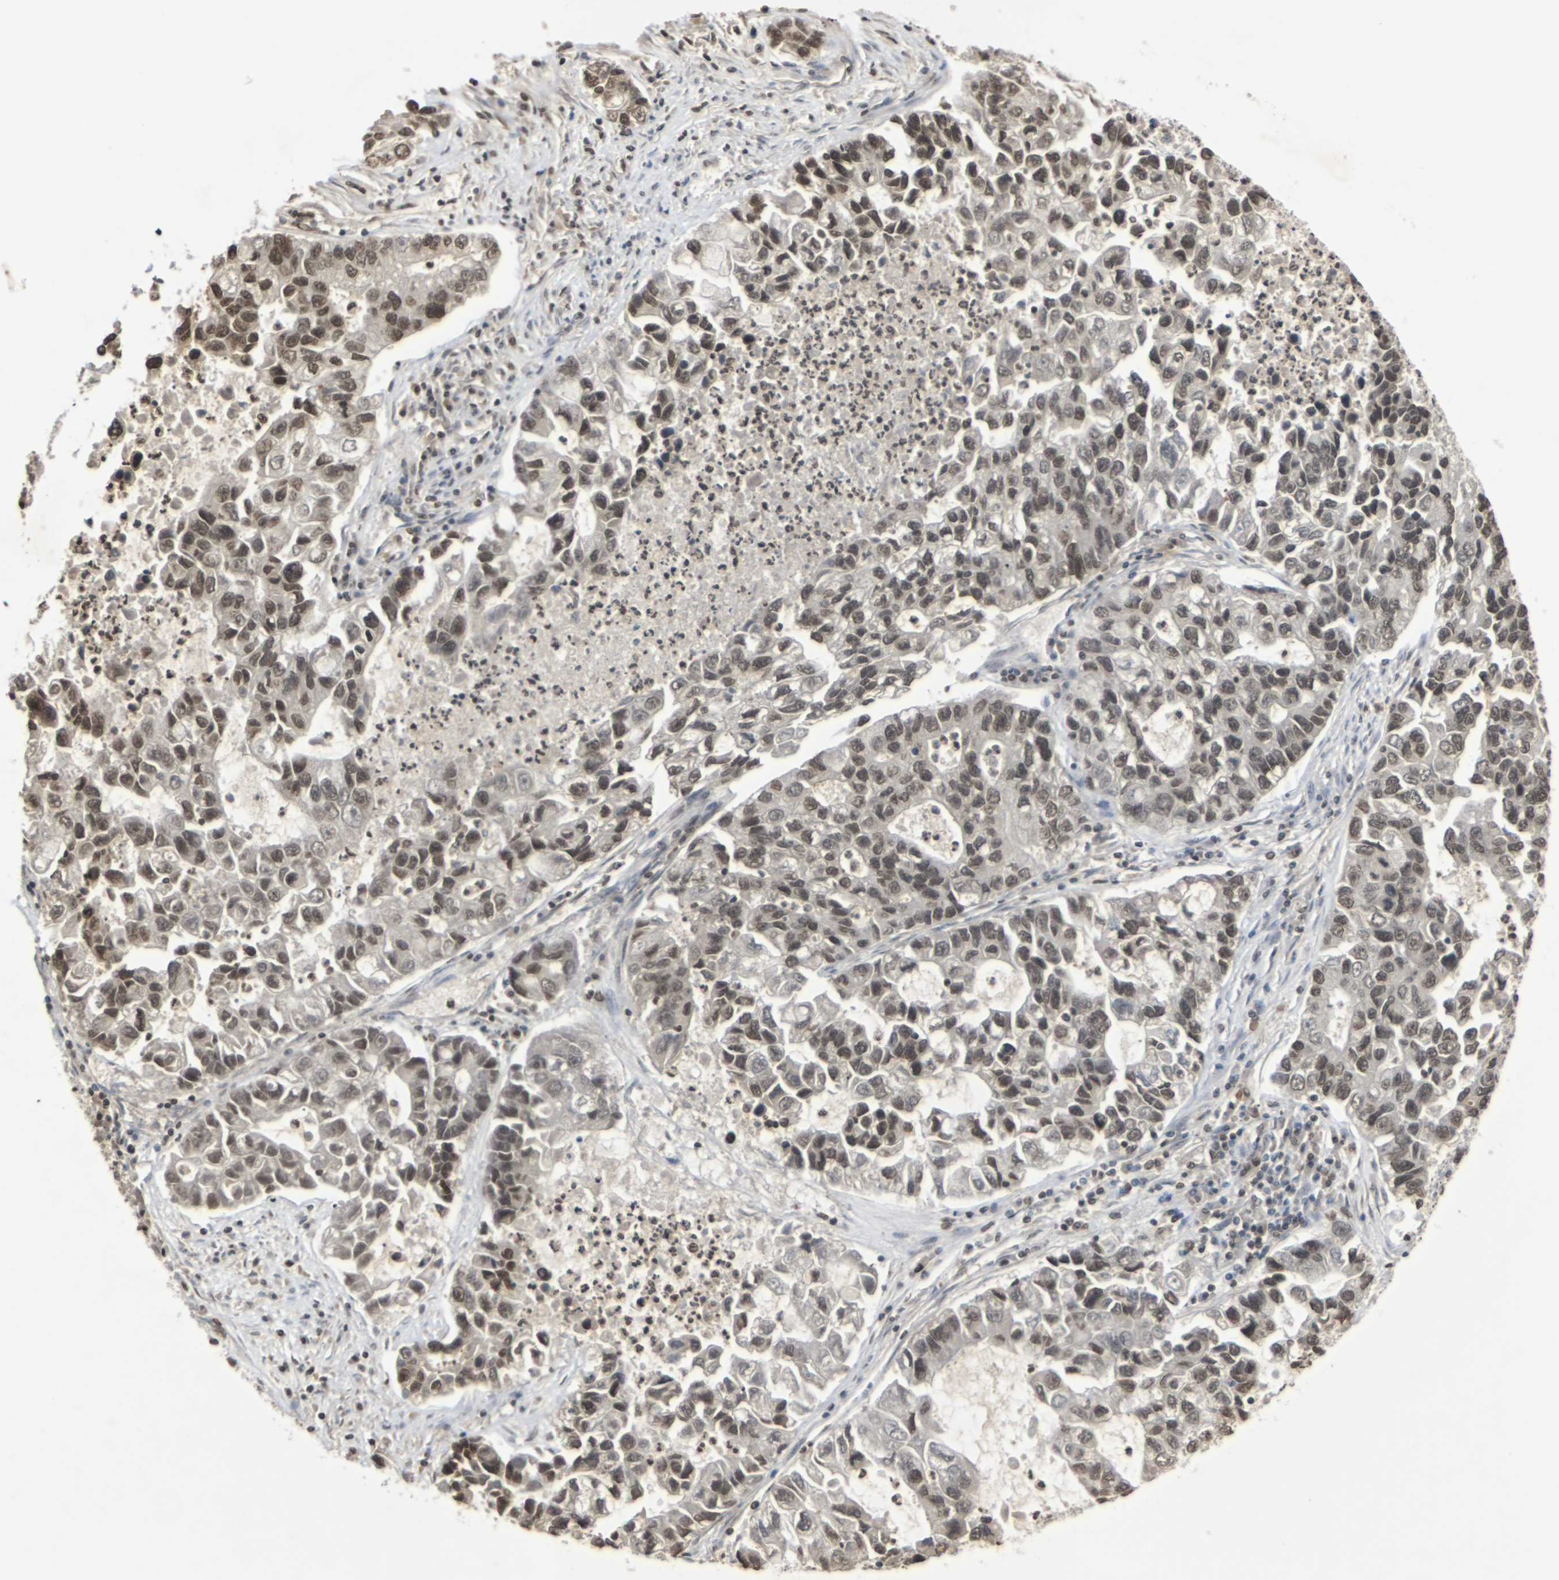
{"staining": {"intensity": "moderate", "quantity": ">75%", "location": "nuclear"}, "tissue": "lung cancer", "cell_type": "Tumor cells", "image_type": "cancer", "snomed": [{"axis": "morphology", "description": "Adenocarcinoma, NOS"}, {"axis": "topography", "description": "Lung"}], "caption": "A photomicrograph of human lung adenocarcinoma stained for a protein demonstrates moderate nuclear brown staining in tumor cells. The staining is performed using DAB (3,3'-diaminobenzidine) brown chromogen to label protein expression. The nuclei are counter-stained blue using hematoxylin.", "gene": "NELFA", "patient": {"sex": "female", "age": 51}}